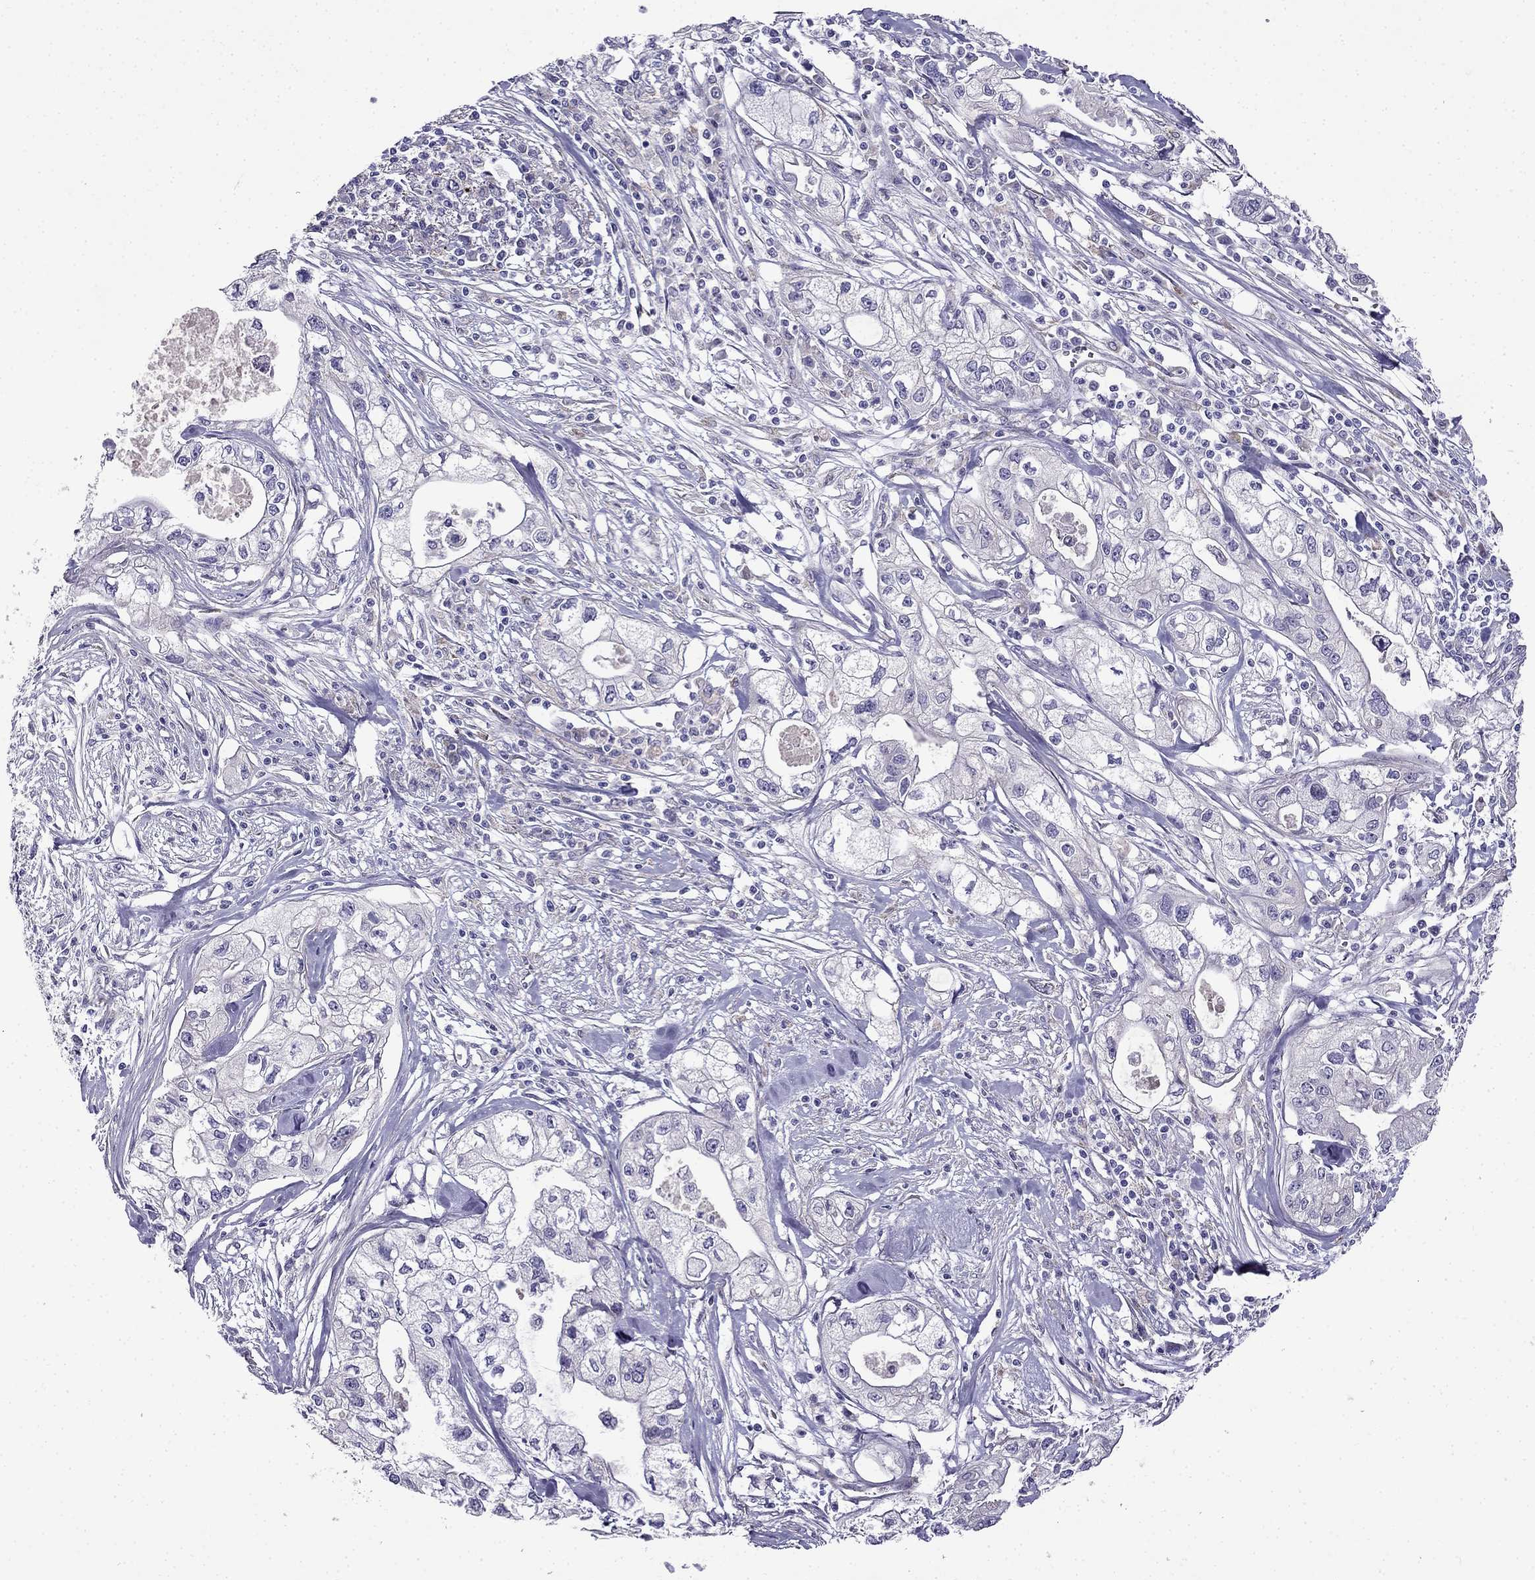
{"staining": {"intensity": "negative", "quantity": "none", "location": "none"}, "tissue": "pancreatic cancer", "cell_type": "Tumor cells", "image_type": "cancer", "snomed": [{"axis": "morphology", "description": "Adenocarcinoma, NOS"}, {"axis": "topography", "description": "Pancreas"}], "caption": "Pancreatic cancer (adenocarcinoma) was stained to show a protein in brown. There is no significant staining in tumor cells.", "gene": "PI16", "patient": {"sex": "male", "age": 70}}